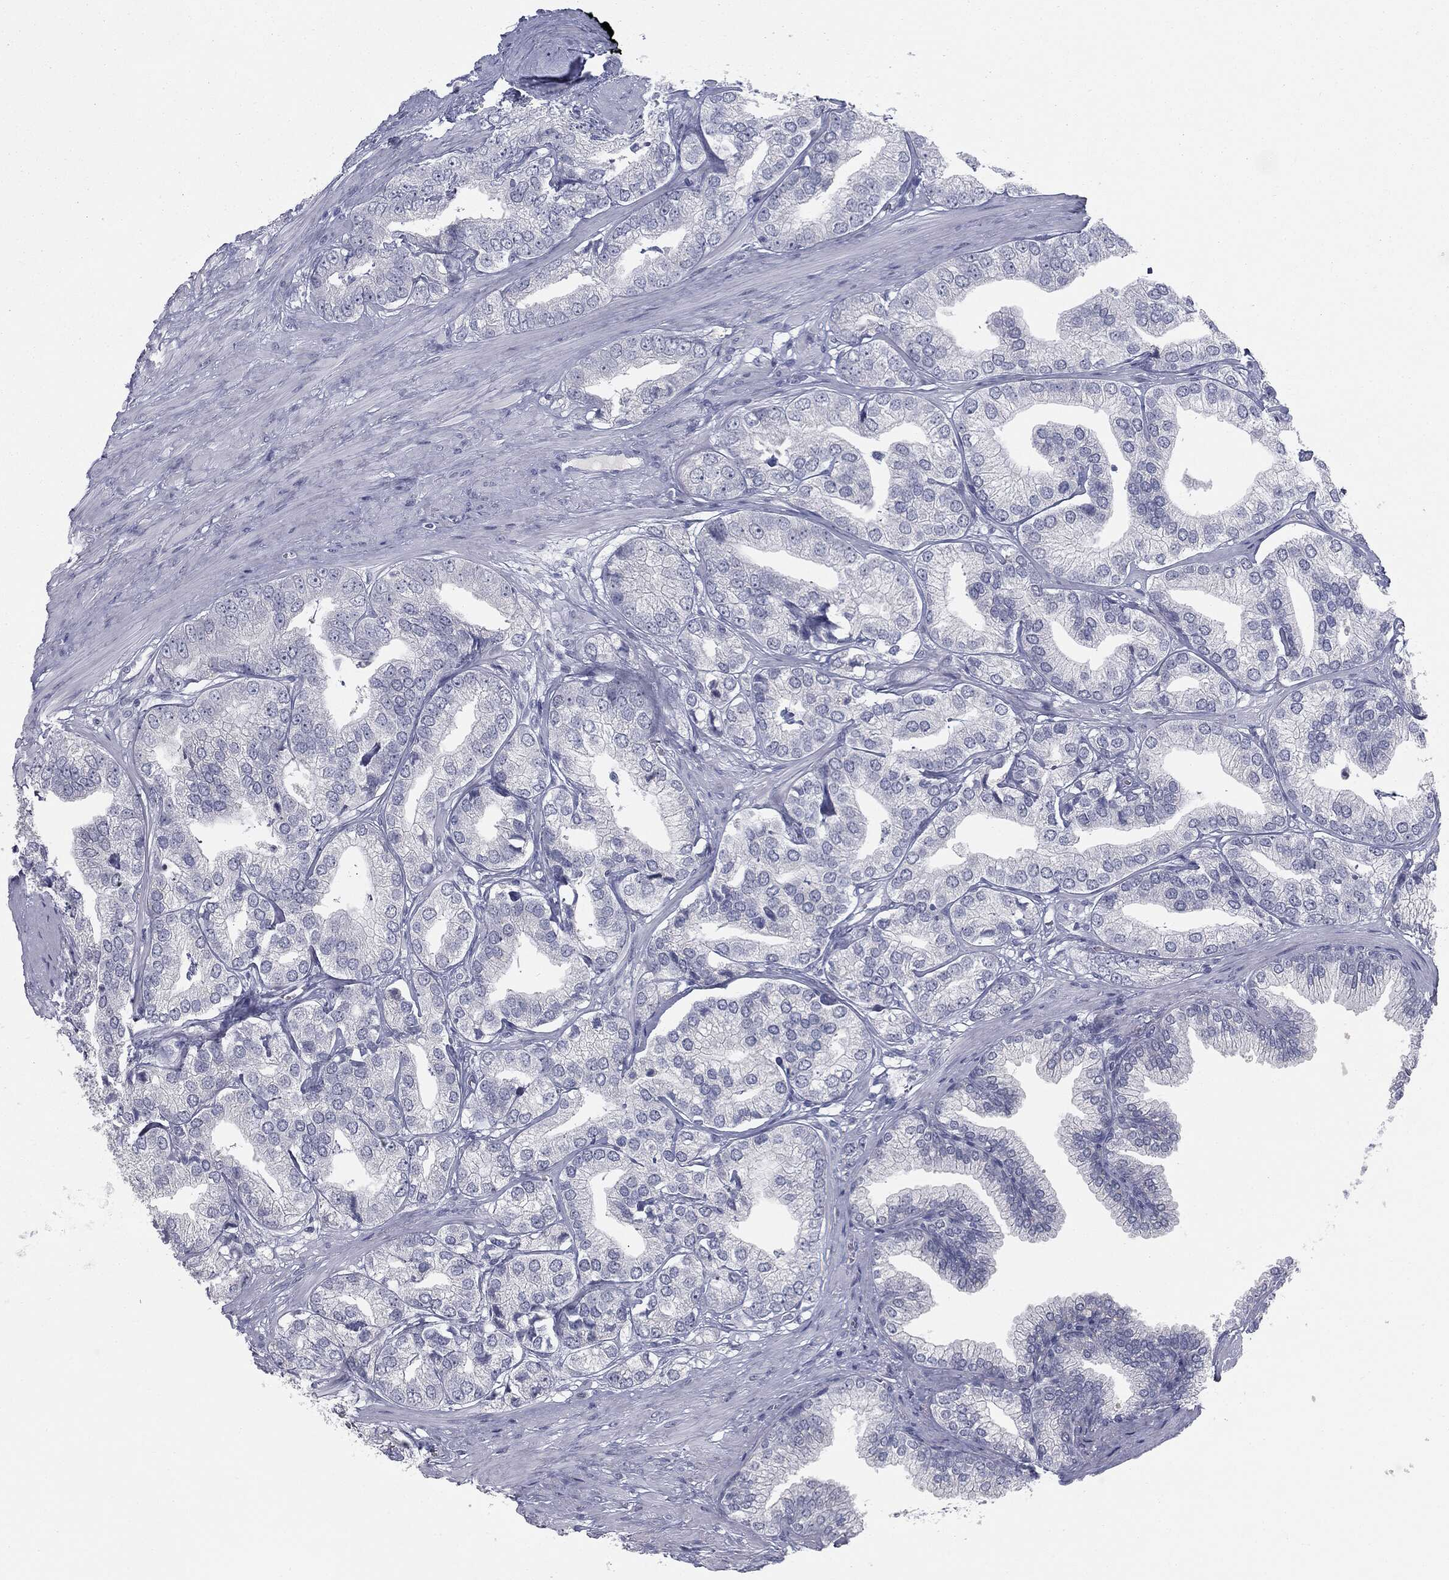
{"staining": {"intensity": "negative", "quantity": "none", "location": "none"}, "tissue": "prostate cancer", "cell_type": "Tumor cells", "image_type": "cancer", "snomed": [{"axis": "morphology", "description": "Adenocarcinoma, High grade"}, {"axis": "topography", "description": "Prostate"}], "caption": "A high-resolution image shows immunohistochemistry staining of prostate cancer, which reveals no significant positivity in tumor cells.", "gene": "MUC5AC", "patient": {"sex": "male", "age": 58}}